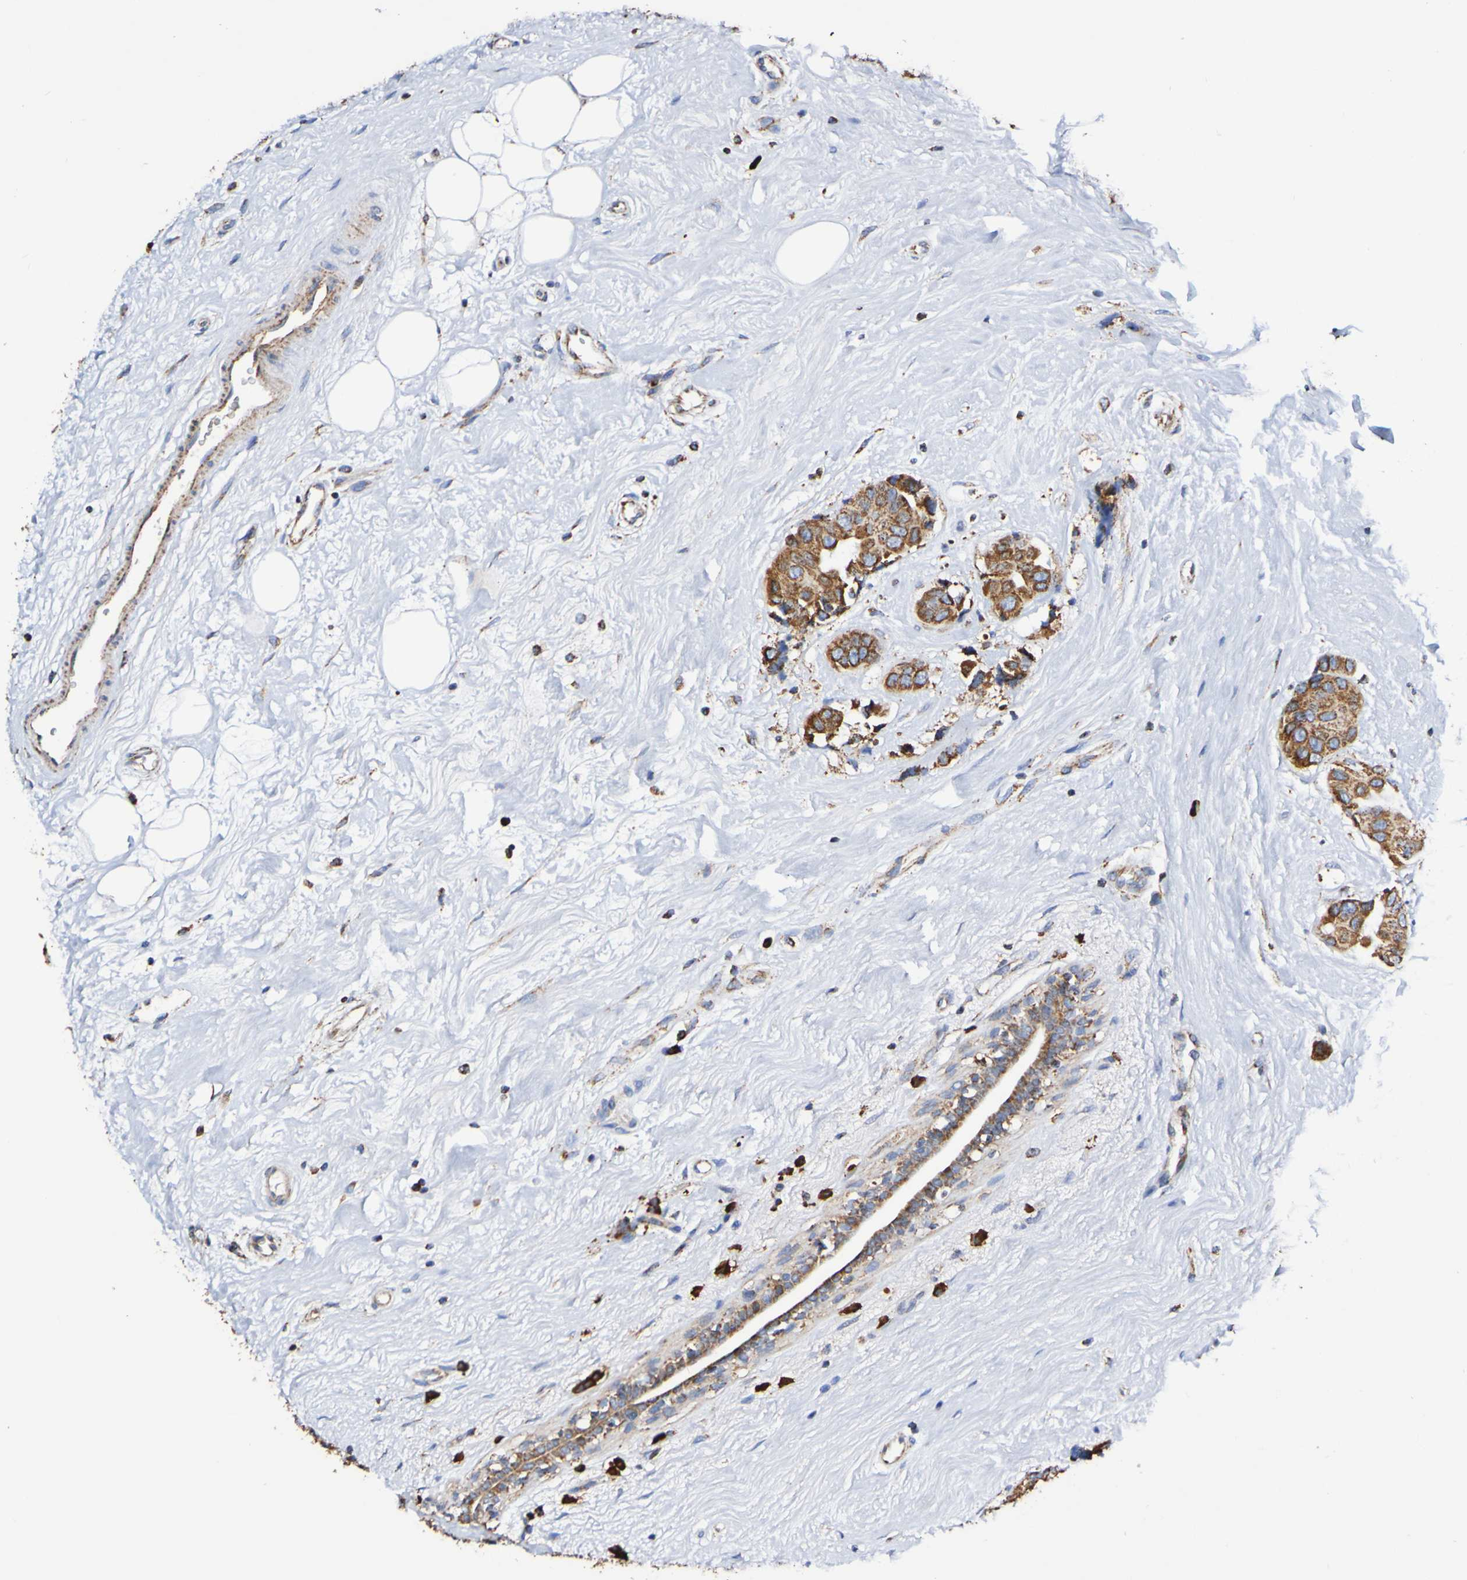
{"staining": {"intensity": "moderate", "quantity": ">75%", "location": "cytoplasmic/membranous"}, "tissue": "breast cancer", "cell_type": "Tumor cells", "image_type": "cancer", "snomed": [{"axis": "morphology", "description": "Normal tissue, NOS"}, {"axis": "morphology", "description": "Duct carcinoma"}, {"axis": "topography", "description": "Breast"}], "caption": "The image displays staining of invasive ductal carcinoma (breast), revealing moderate cytoplasmic/membranous protein positivity (brown color) within tumor cells.", "gene": "IL18R1", "patient": {"sex": "female", "age": 39}}